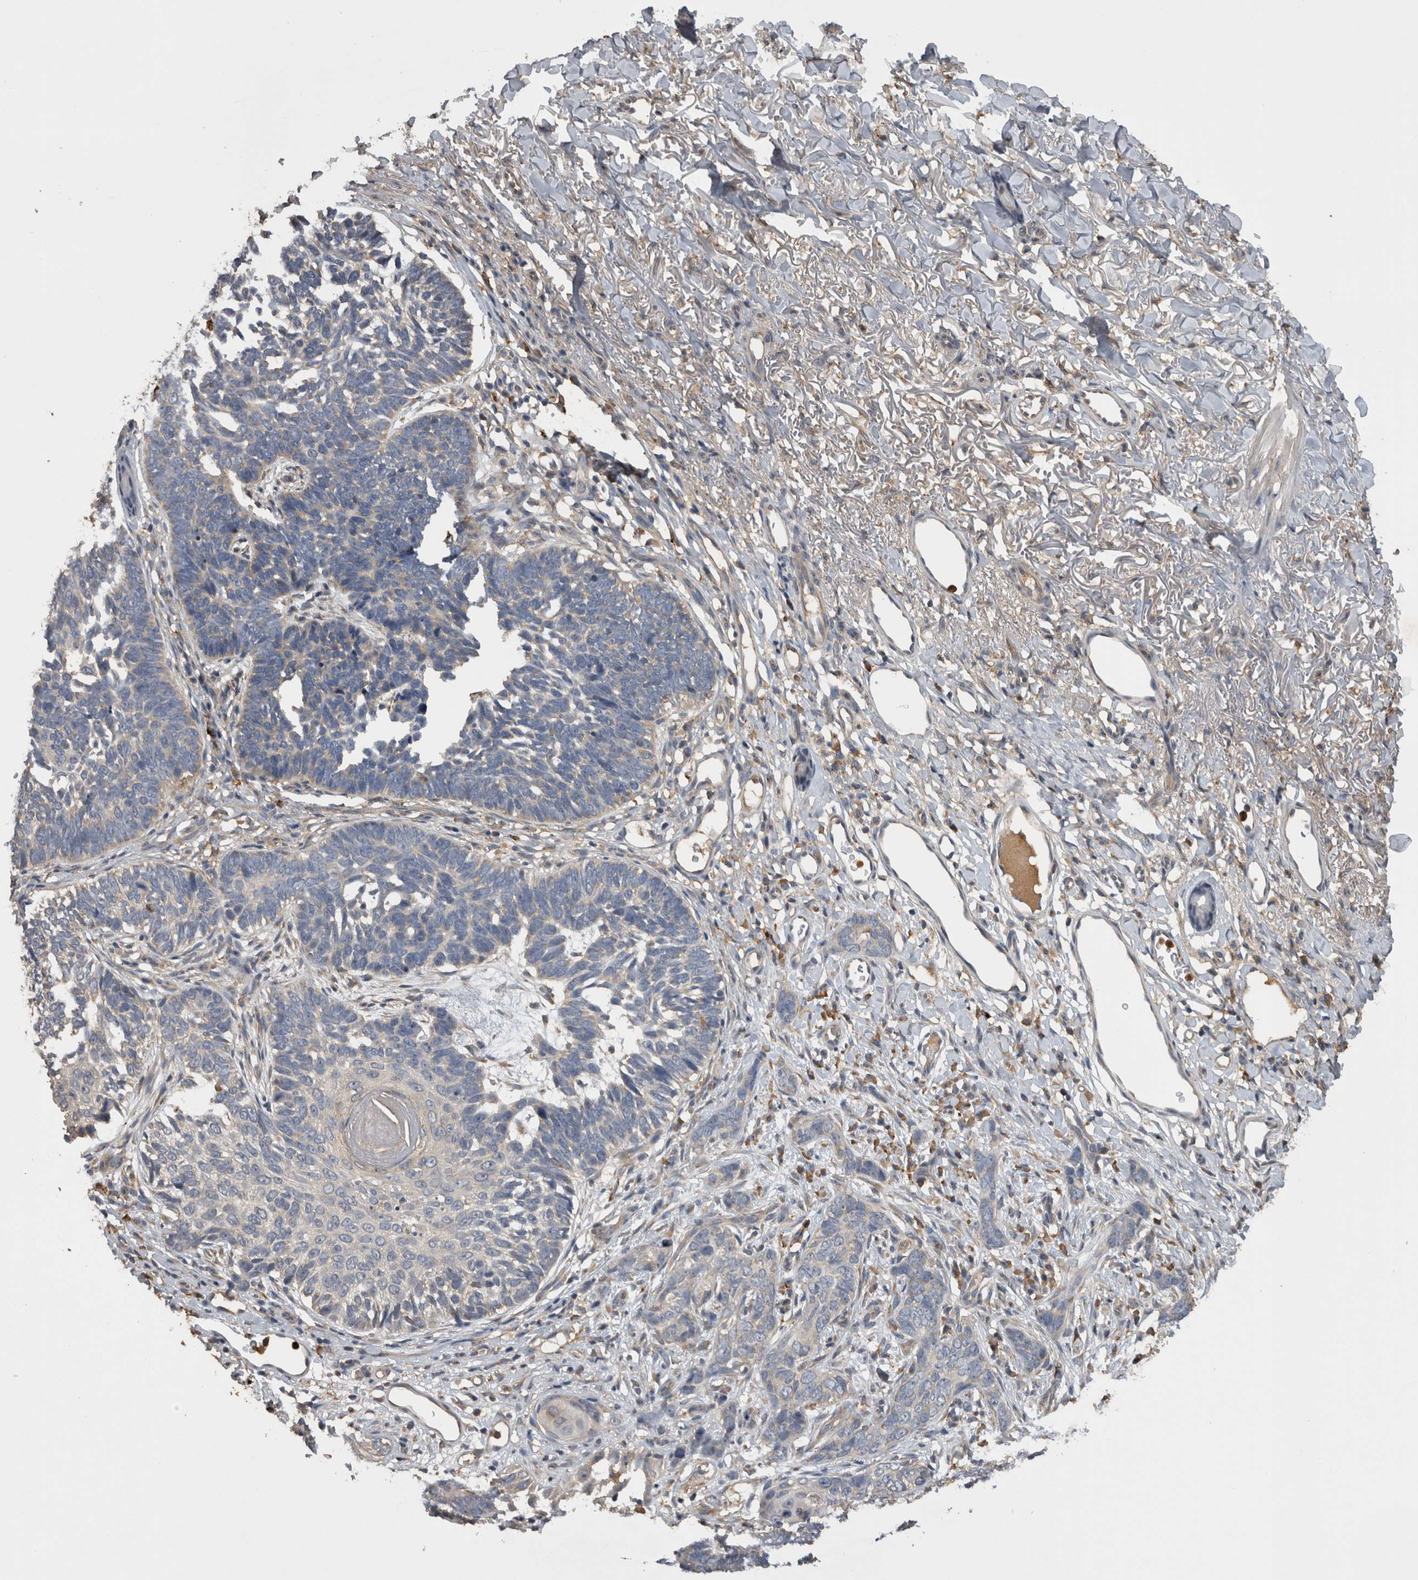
{"staining": {"intensity": "negative", "quantity": "none", "location": "none"}, "tissue": "skin cancer", "cell_type": "Tumor cells", "image_type": "cancer", "snomed": [{"axis": "morphology", "description": "Normal tissue, NOS"}, {"axis": "morphology", "description": "Basal cell carcinoma"}, {"axis": "topography", "description": "Skin"}], "caption": "A high-resolution histopathology image shows immunohistochemistry (IHC) staining of skin basal cell carcinoma, which exhibits no significant staining in tumor cells.", "gene": "TMED7", "patient": {"sex": "male", "age": 77}}